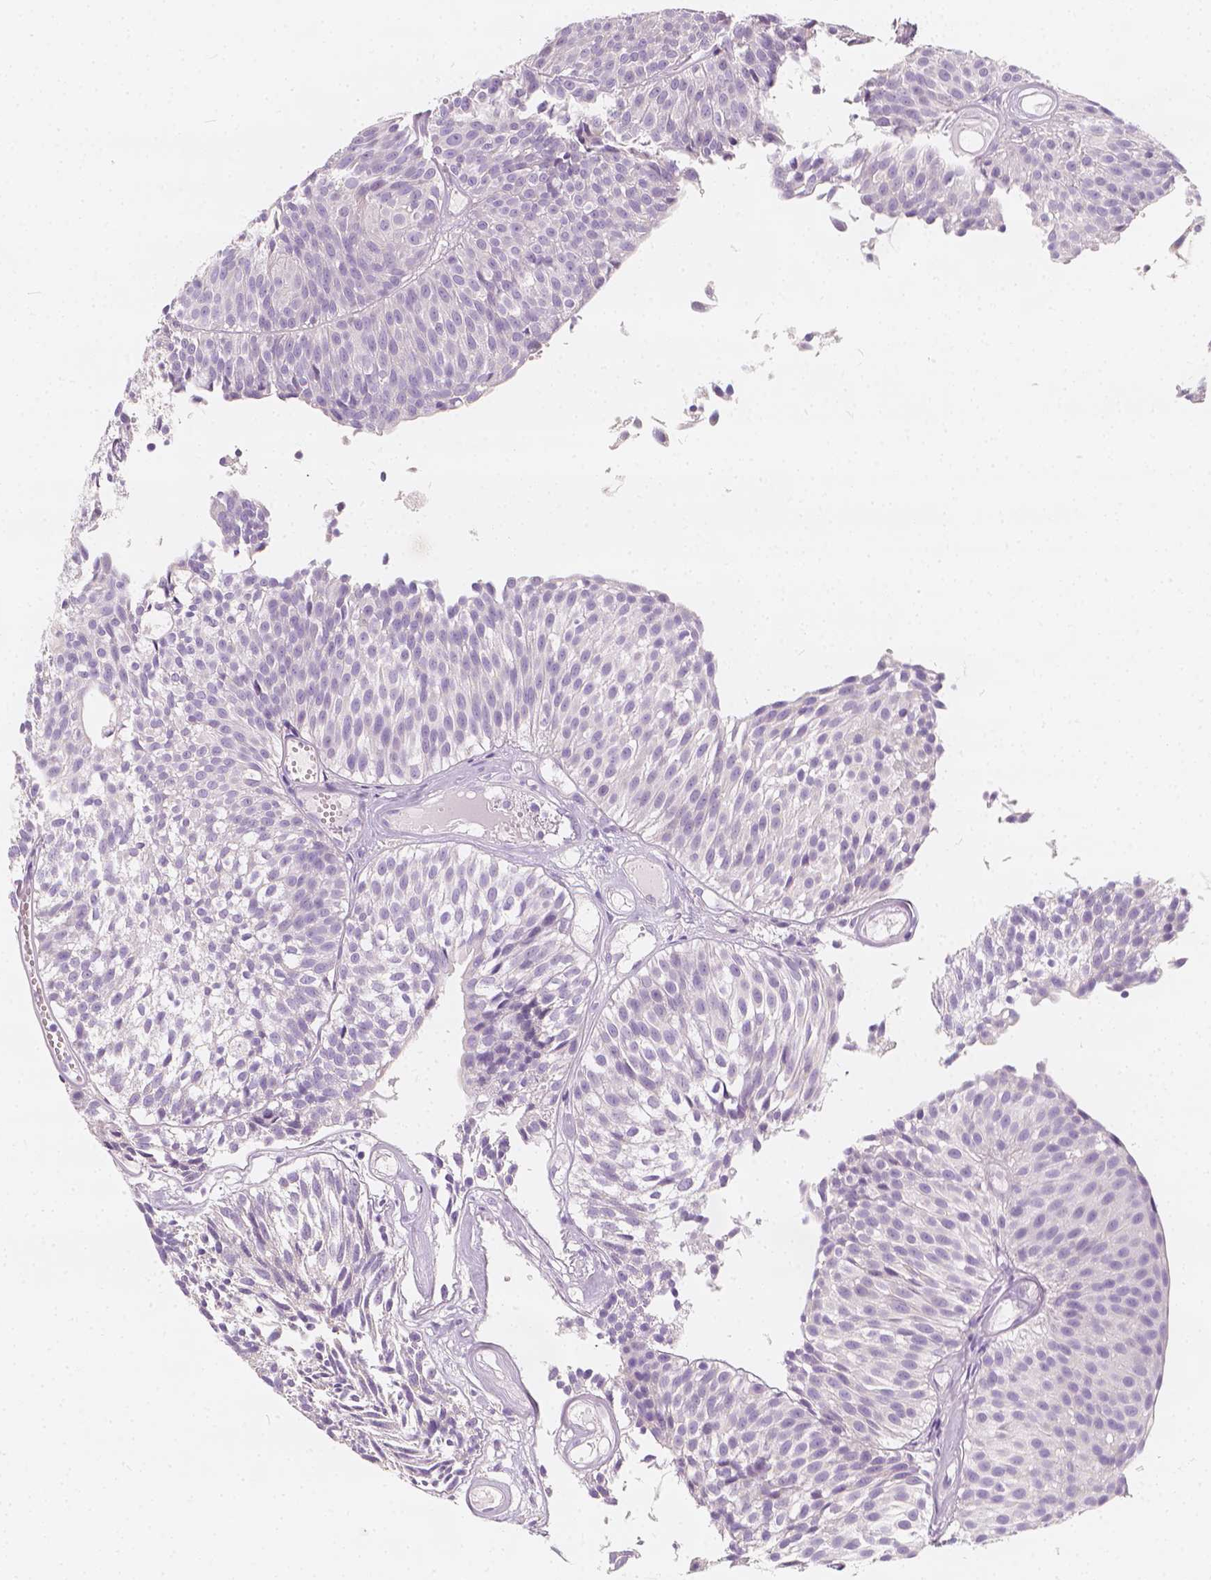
{"staining": {"intensity": "negative", "quantity": "none", "location": "none"}, "tissue": "urothelial cancer", "cell_type": "Tumor cells", "image_type": "cancer", "snomed": [{"axis": "morphology", "description": "Urothelial carcinoma, Low grade"}, {"axis": "topography", "description": "Urinary bladder"}], "caption": "There is no significant expression in tumor cells of urothelial cancer.", "gene": "RBFOX1", "patient": {"sex": "male", "age": 63}}